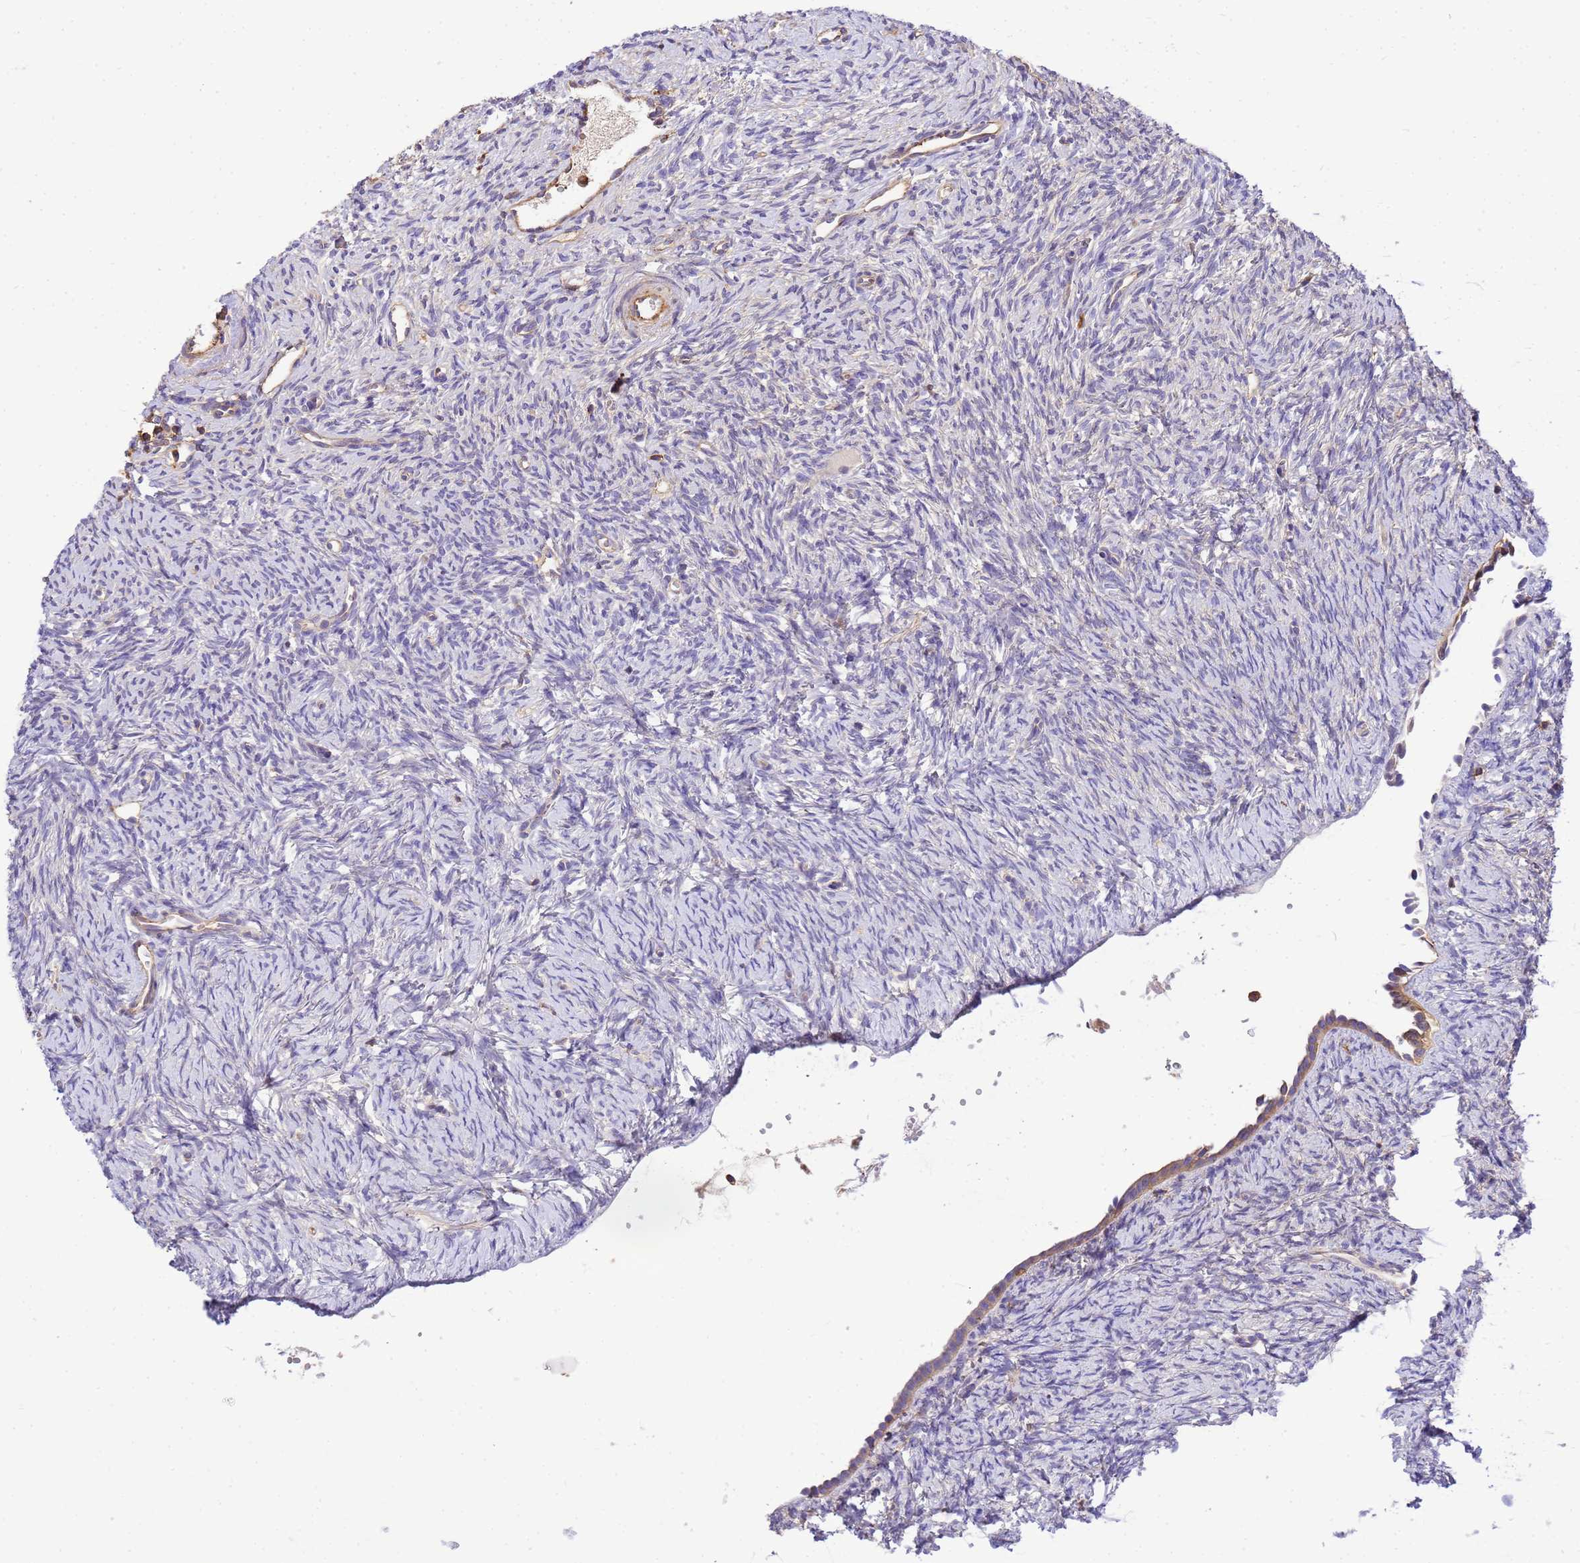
{"staining": {"intensity": "negative", "quantity": "none", "location": "none"}, "tissue": "ovary", "cell_type": "Ovarian stroma cells", "image_type": "normal", "snomed": [{"axis": "morphology", "description": "Normal tissue, NOS"}, {"axis": "topography", "description": "Ovary"}], "caption": "IHC micrograph of benign ovary: human ovary stained with DAB (3,3'-diaminobenzidine) demonstrates no significant protein expression in ovarian stroma cells.", "gene": "WDR64", "patient": {"sex": "female", "age": 51}}